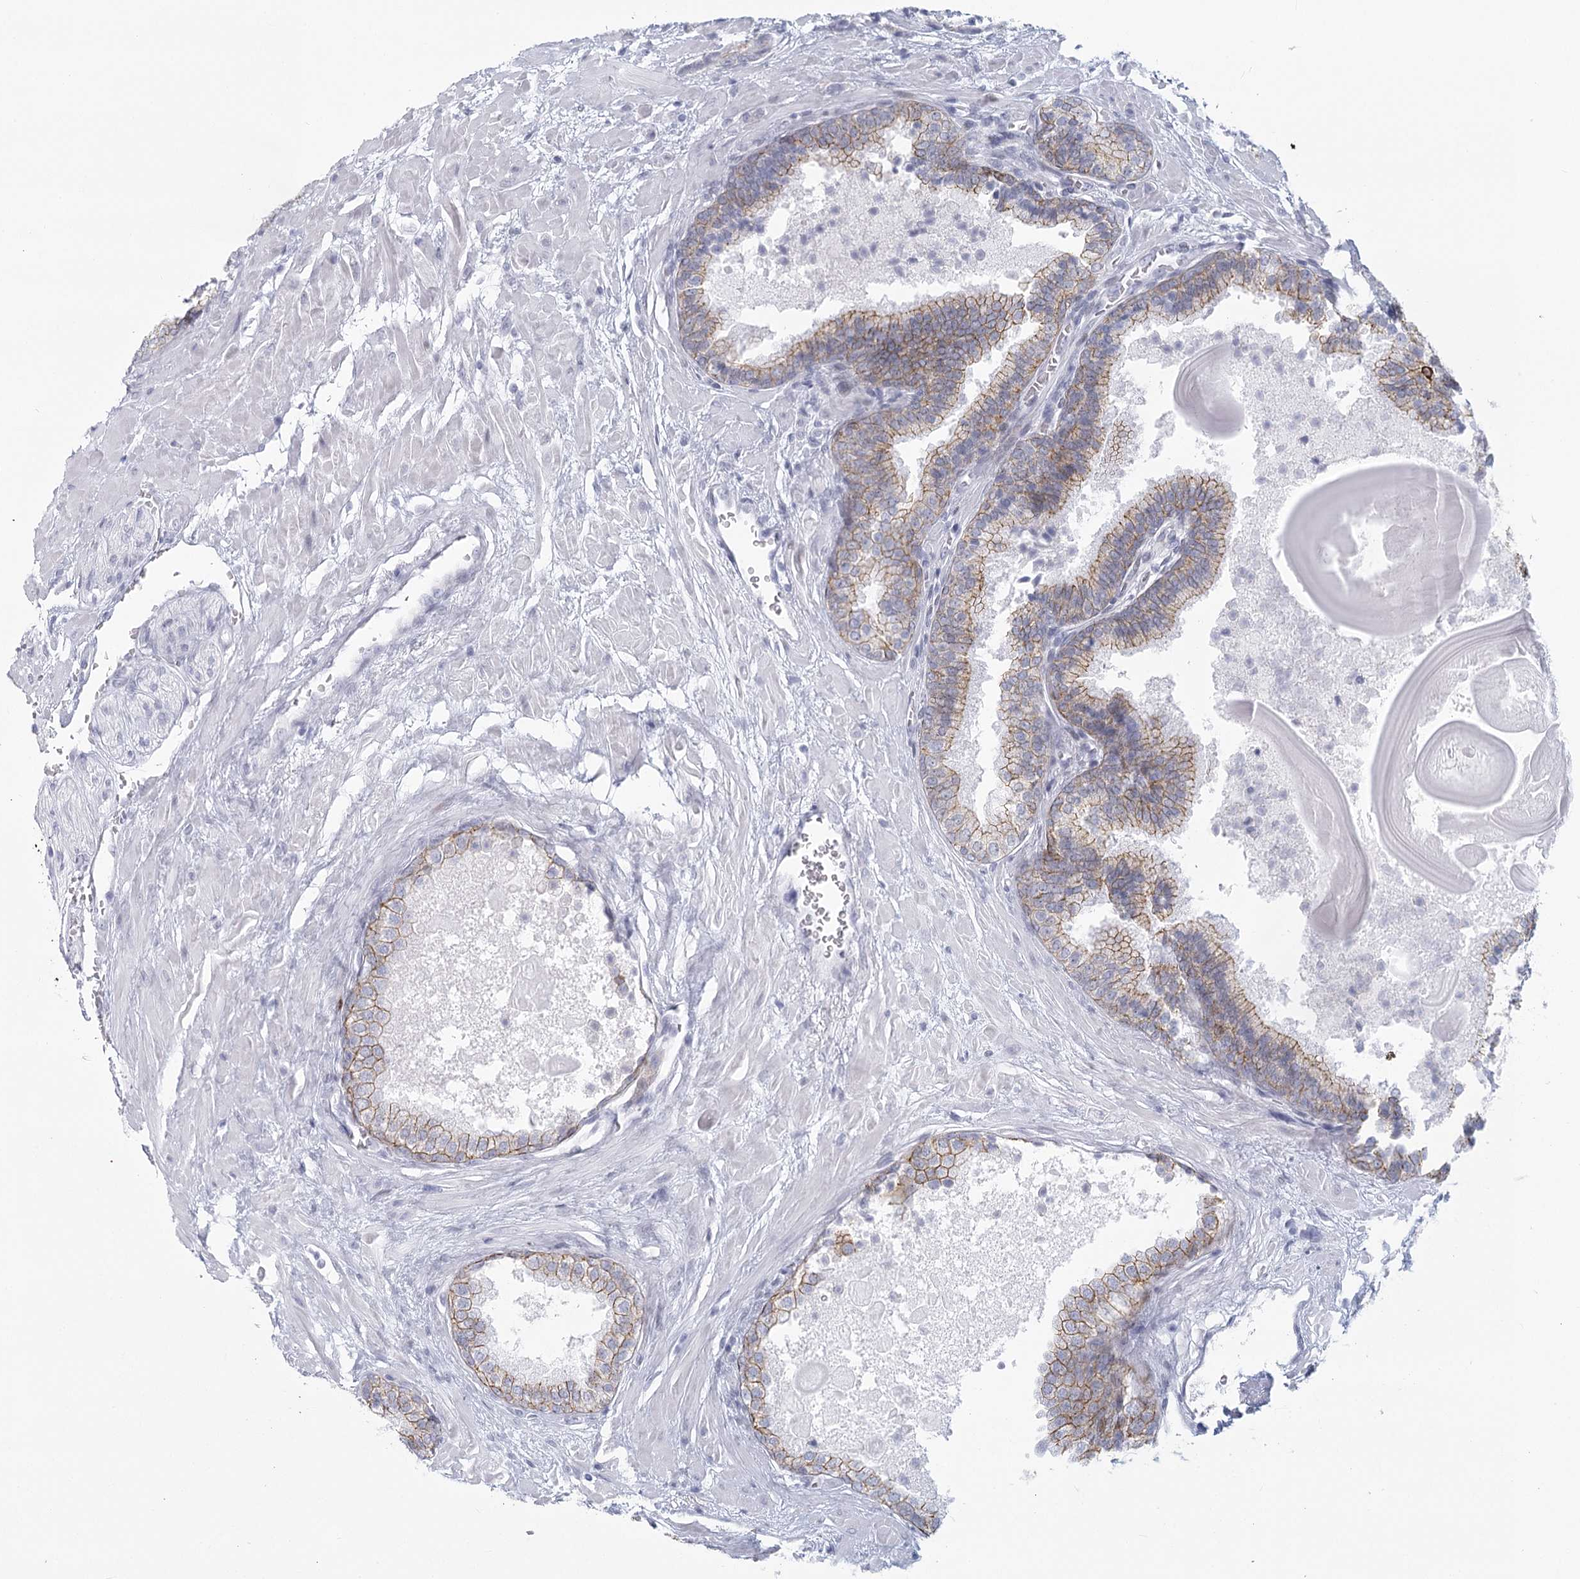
{"staining": {"intensity": "weak", "quantity": "25%-75%", "location": "cytoplasmic/membranous"}, "tissue": "prostate cancer", "cell_type": "Tumor cells", "image_type": "cancer", "snomed": [{"axis": "morphology", "description": "Adenocarcinoma, High grade"}, {"axis": "topography", "description": "Prostate"}], "caption": "Weak cytoplasmic/membranous protein staining is appreciated in about 25%-75% of tumor cells in prostate cancer.", "gene": "WNT8B", "patient": {"sex": "male", "age": 57}}